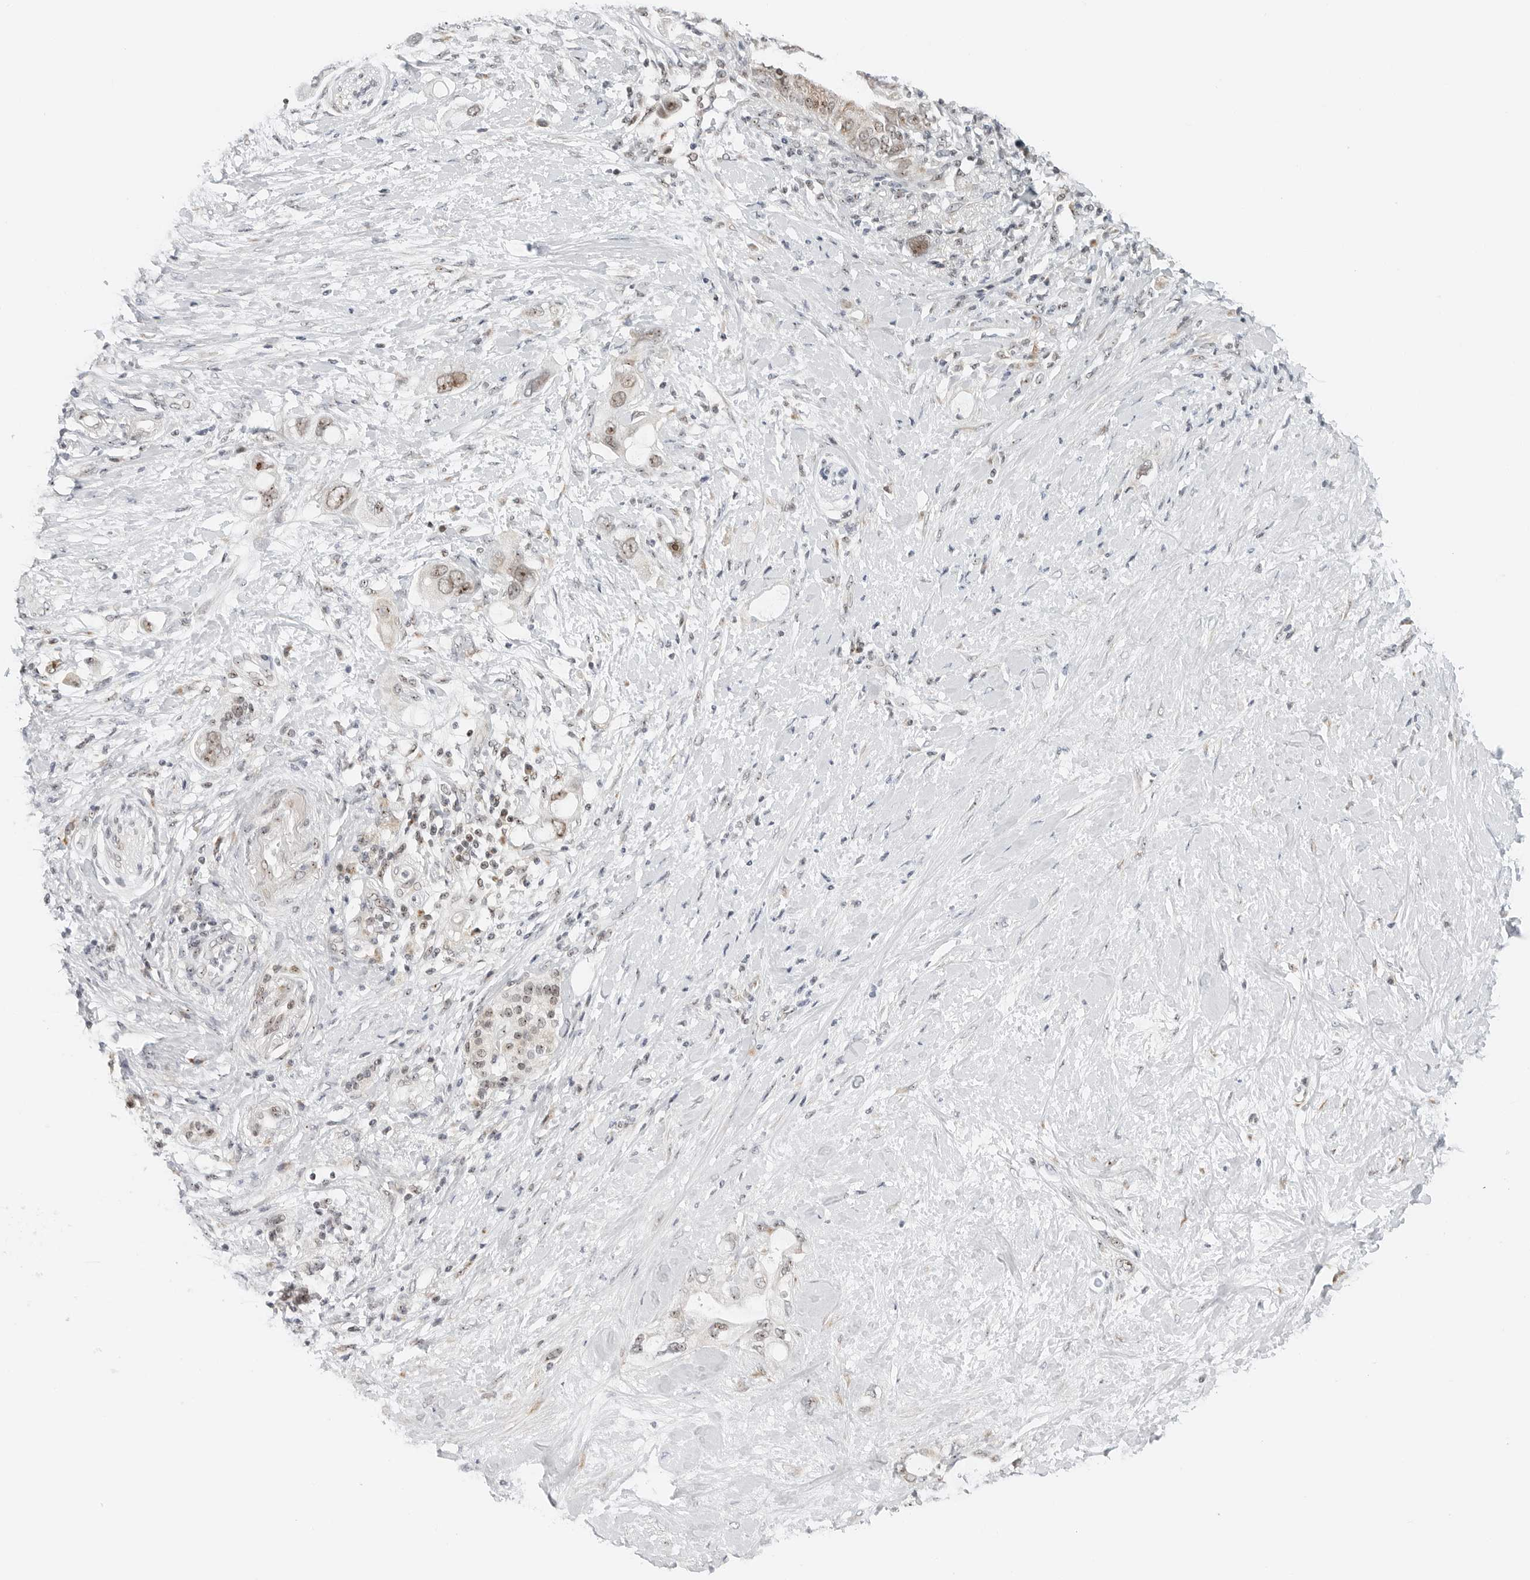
{"staining": {"intensity": "moderate", "quantity": "<25%", "location": "cytoplasmic/membranous,nuclear"}, "tissue": "pancreatic cancer", "cell_type": "Tumor cells", "image_type": "cancer", "snomed": [{"axis": "morphology", "description": "Adenocarcinoma, NOS"}, {"axis": "topography", "description": "Pancreas"}], "caption": "Immunohistochemistry (IHC) image of neoplastic tissue: pancreatic cancer (adenocarcinoma) stained using immunohistochemistry reveals low levels of moderate protein expression localized specifically in the cytoplasmic/membranous and nuclear of tumor cells, appearing as a cytoplasmic/membranous and nuclear brown color.", "gene": "RIMKLA", "patient": {"sex": "female", "age": 56}}